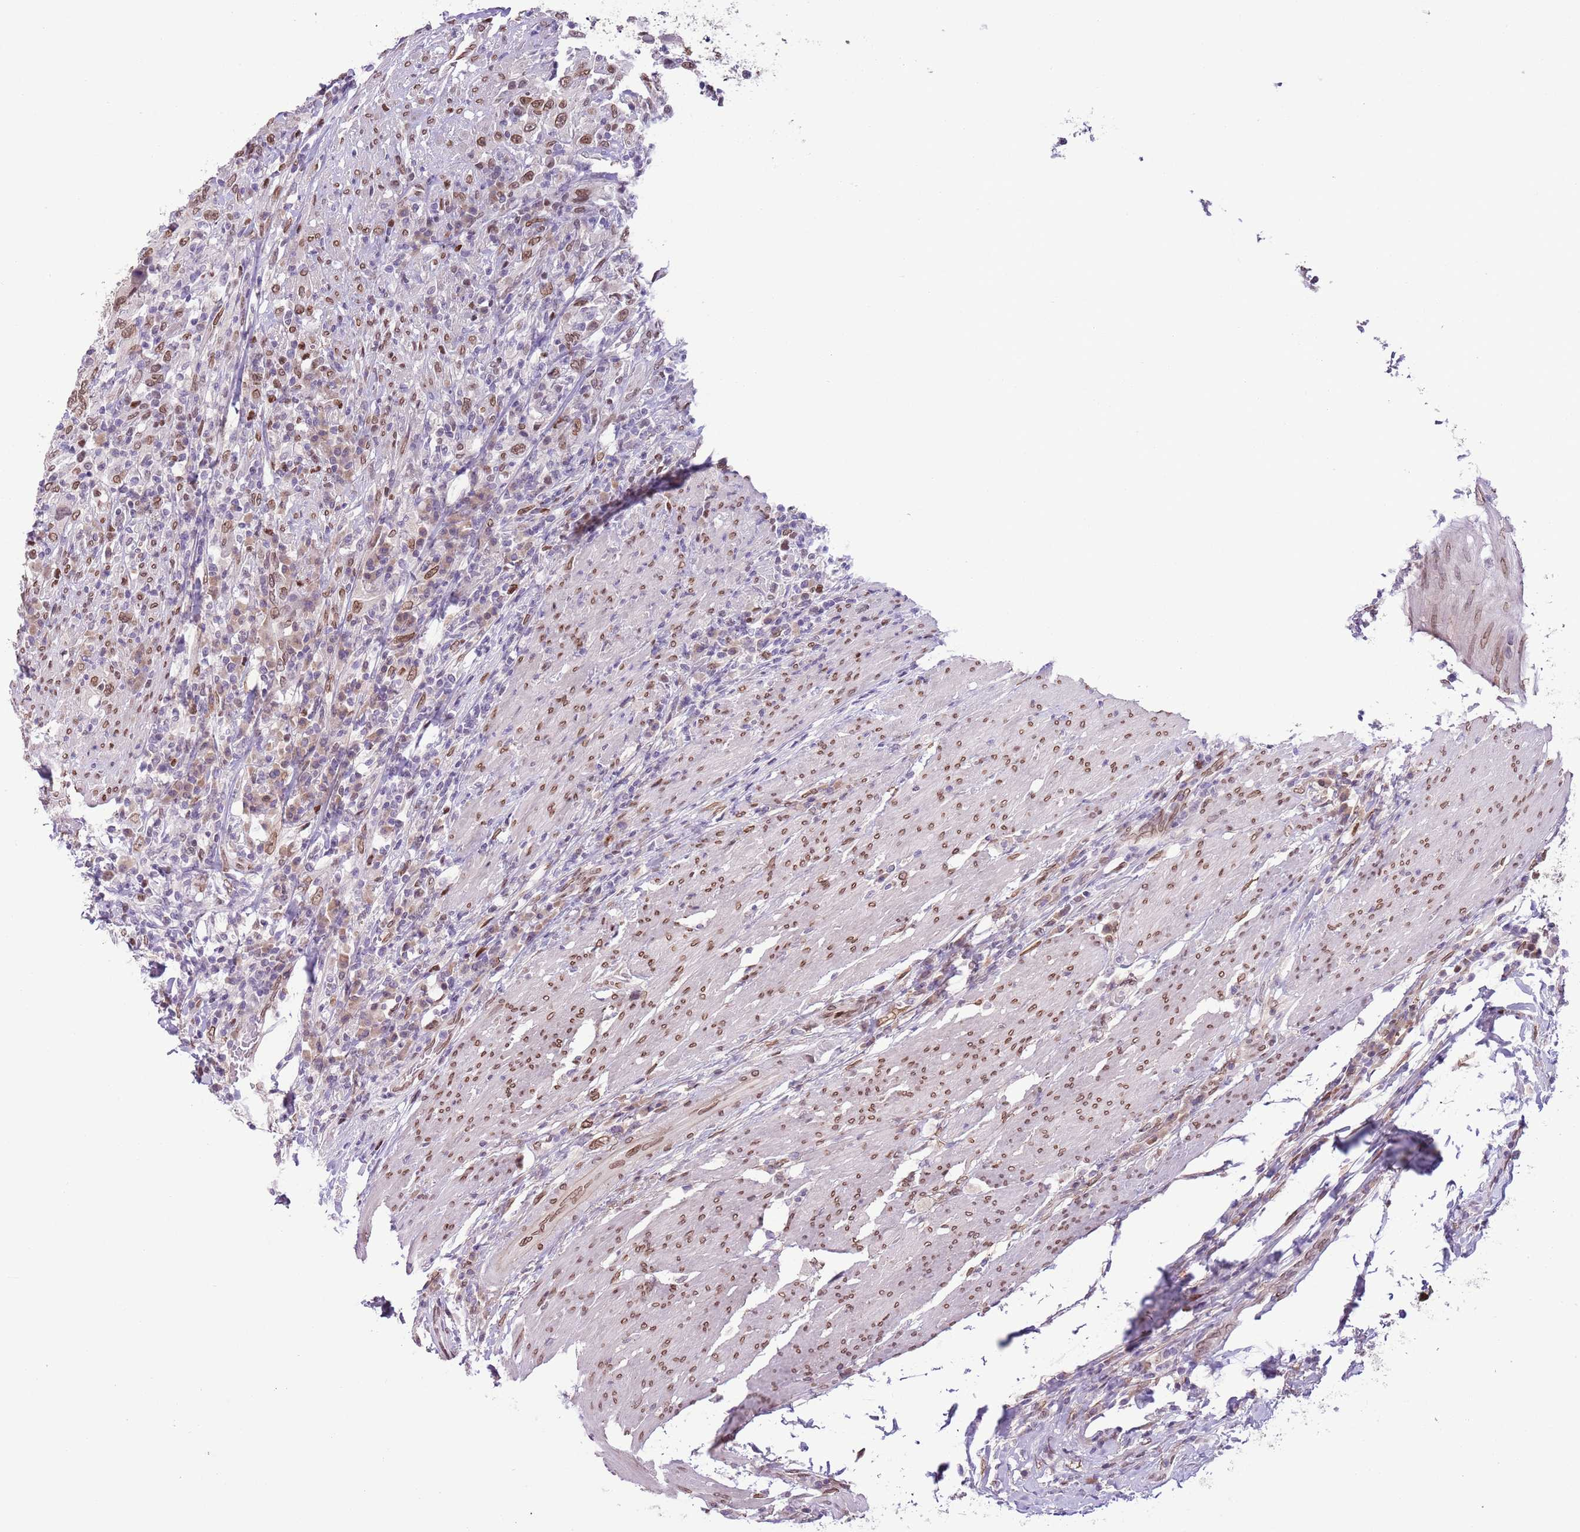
{"staining": {"intensity": "moderate", "quantity": ">75%", "location": "cytoplasmic/membranous,nuclear"}, "tissue": "urothelial cancer", "cell_type": "Tumor cells", "image_type": "cancer", "snomed": [{"axis": "morphology", "description": "Urothelial carcinoma, High grade"}, {"axis": "topography", "description": "Urinary bladder"}], "caption": "The immunohistochemical stain labels moderate cytoplasmic/membranous and nuclear staining in tumor cells of urothelial cancer tissue.", "gene": "ZGLP1", "patient": {"sex": "male", "age": 61}}